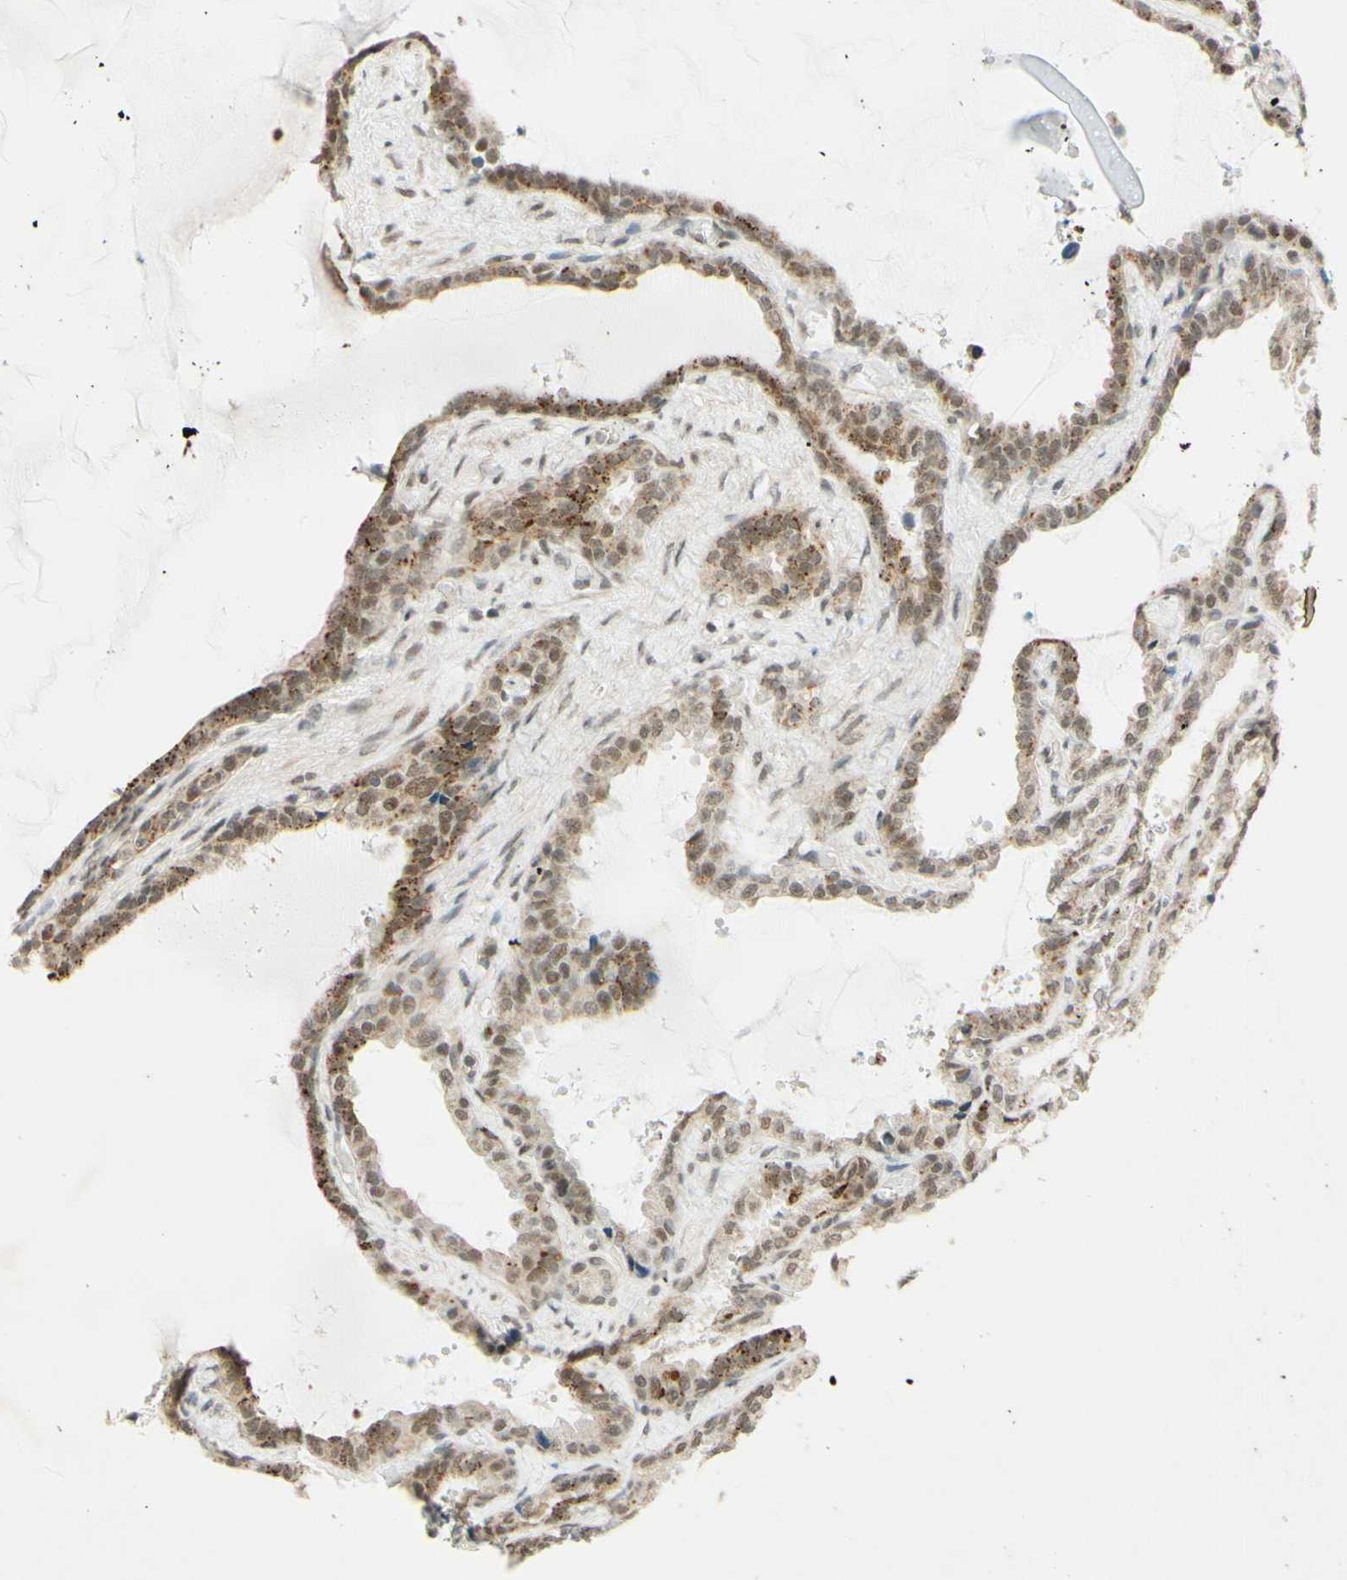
{"staining": {"intensity": "moderate", "quantity": ">75%", "location": "cytoplasmic/membranous,nuclear"}, "tissue": "seminal vesicle", "cell_type": "Glandular cells", "image_type": "normal", "snomed": [{"axis": "morphology", "description": "Normal tissue, NOS"}, {"axis": "topography", "description": "Seminal veicle"}], "caption": "Benign seminal vesicle was stained to show a protein in brown. There is medium levels of moderate cytoplasmic/membranous,nuclear positivity in about >75% of glandular cells. (DAB (3,3'-diaminobenzidine) IHC with brightfield microscopy, high magnification).", "gene": "SMARCB1", "patient": {"sex": "male", "age": 46}}